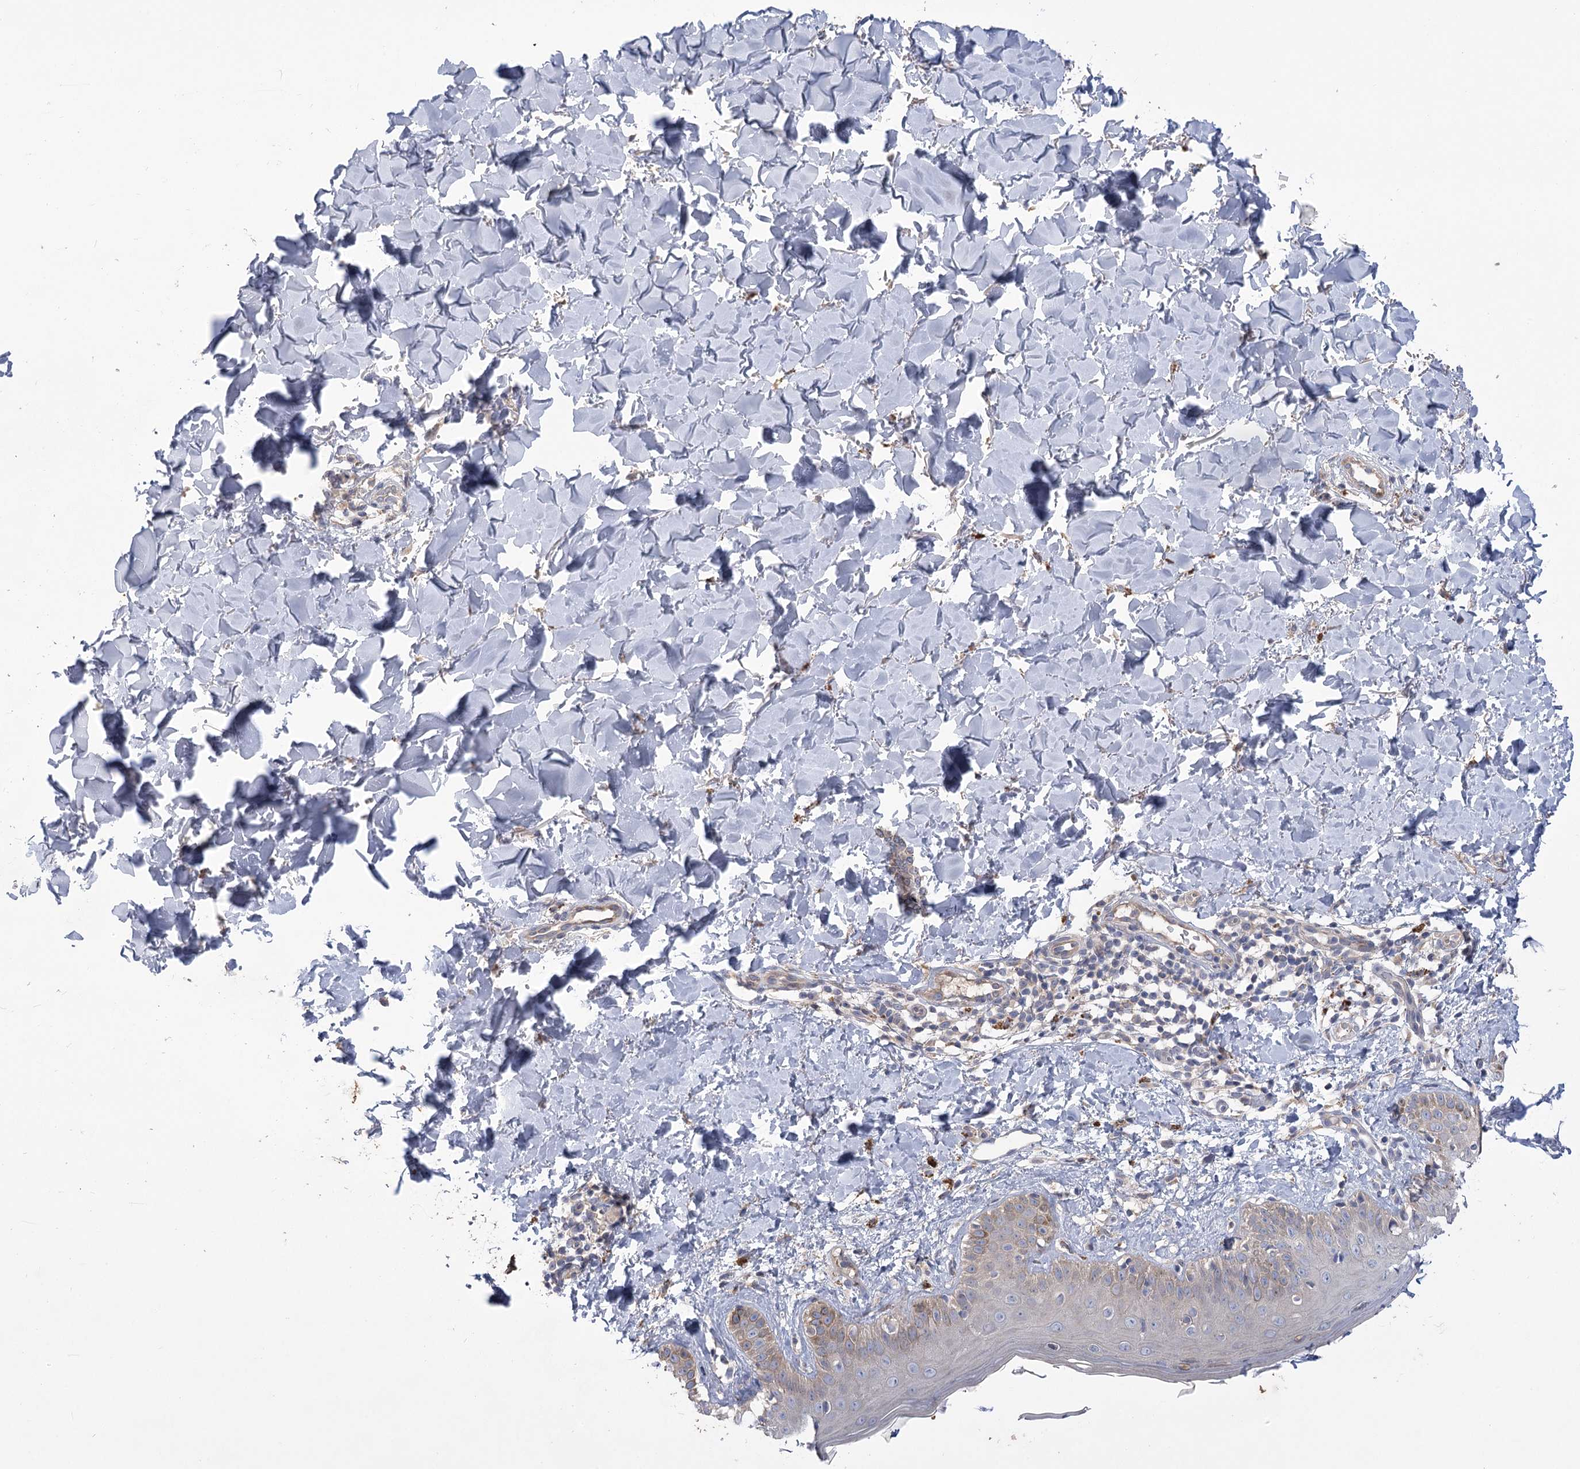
{"staining": {"intensity": "negative", "quantity": "none", "location": "none"}, "tissue": "skin", "cell_type": "Fibroblasts", "image_type": "normal", "snomed": [{"axis": "morphology", "description": "Normal tissue, NOS"}, {"axis": "topography", "description": "Skin"}], "caption": "This histopathology image is of normal skin stained with IHC to label a protein in brown with the nuclei are counter-stained blue. There is no positivity in fibroblasts.", "gene": "PBLD", "patient": {"sex": "male", "age": 52}}